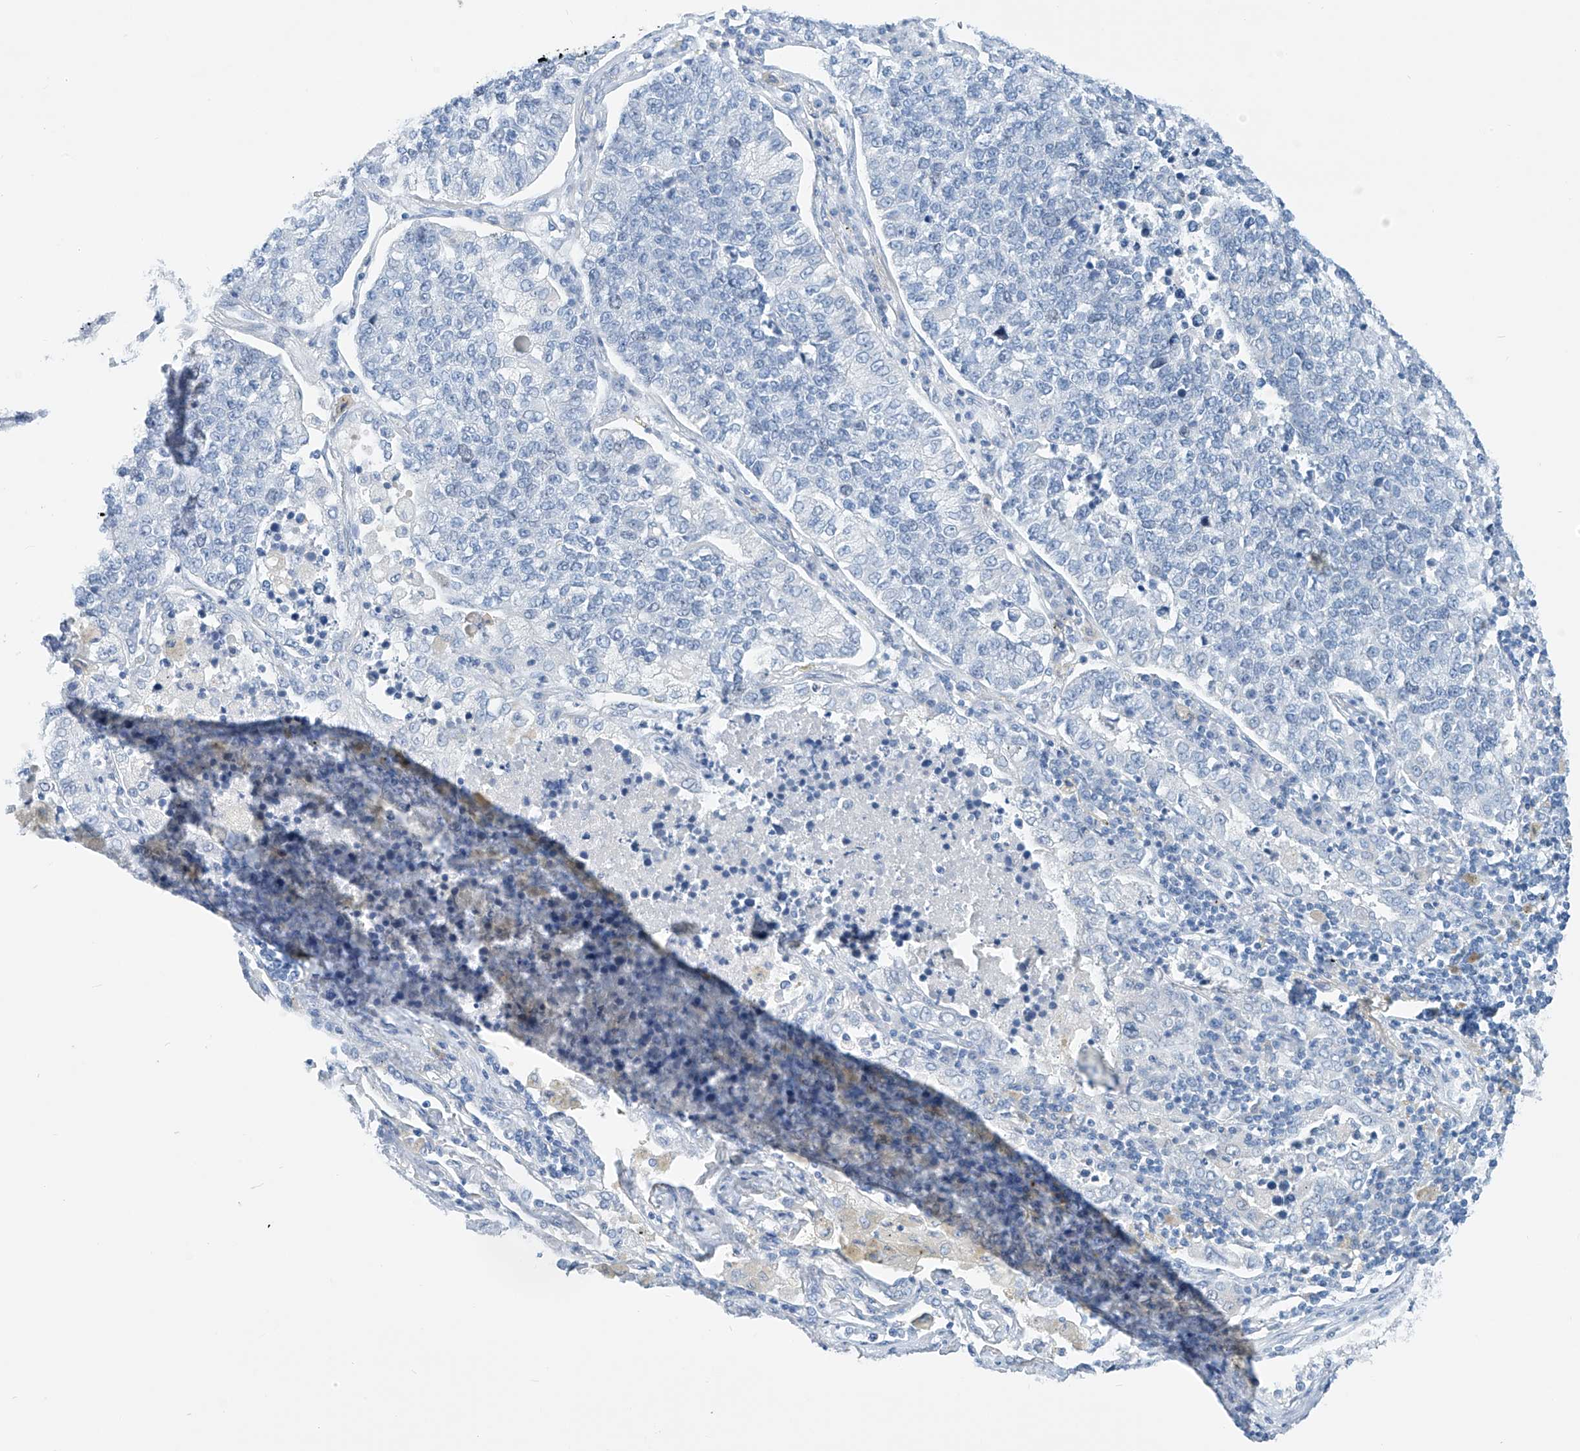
{"staining": {"intensity": "negative", "quantity": "none", "location": "none"}, "tissue": "lung cancer", "cell_type": "Tumor cells", "image_type": "cancer", "snomed": [{"axis": "morphology", "description": "Adenocarcinoma, NOS"}, {"axis": "topography", "description": "Lung"}], "caption": "High magnification brightfield microscopy of adenocarcinoma (lung) stained with DAB (brown) and counterstained with hematoxylin (blue): tumor cells show no significant staining.", "gene": "SGO2", "patient": {"sex": "male", "age": 49}}